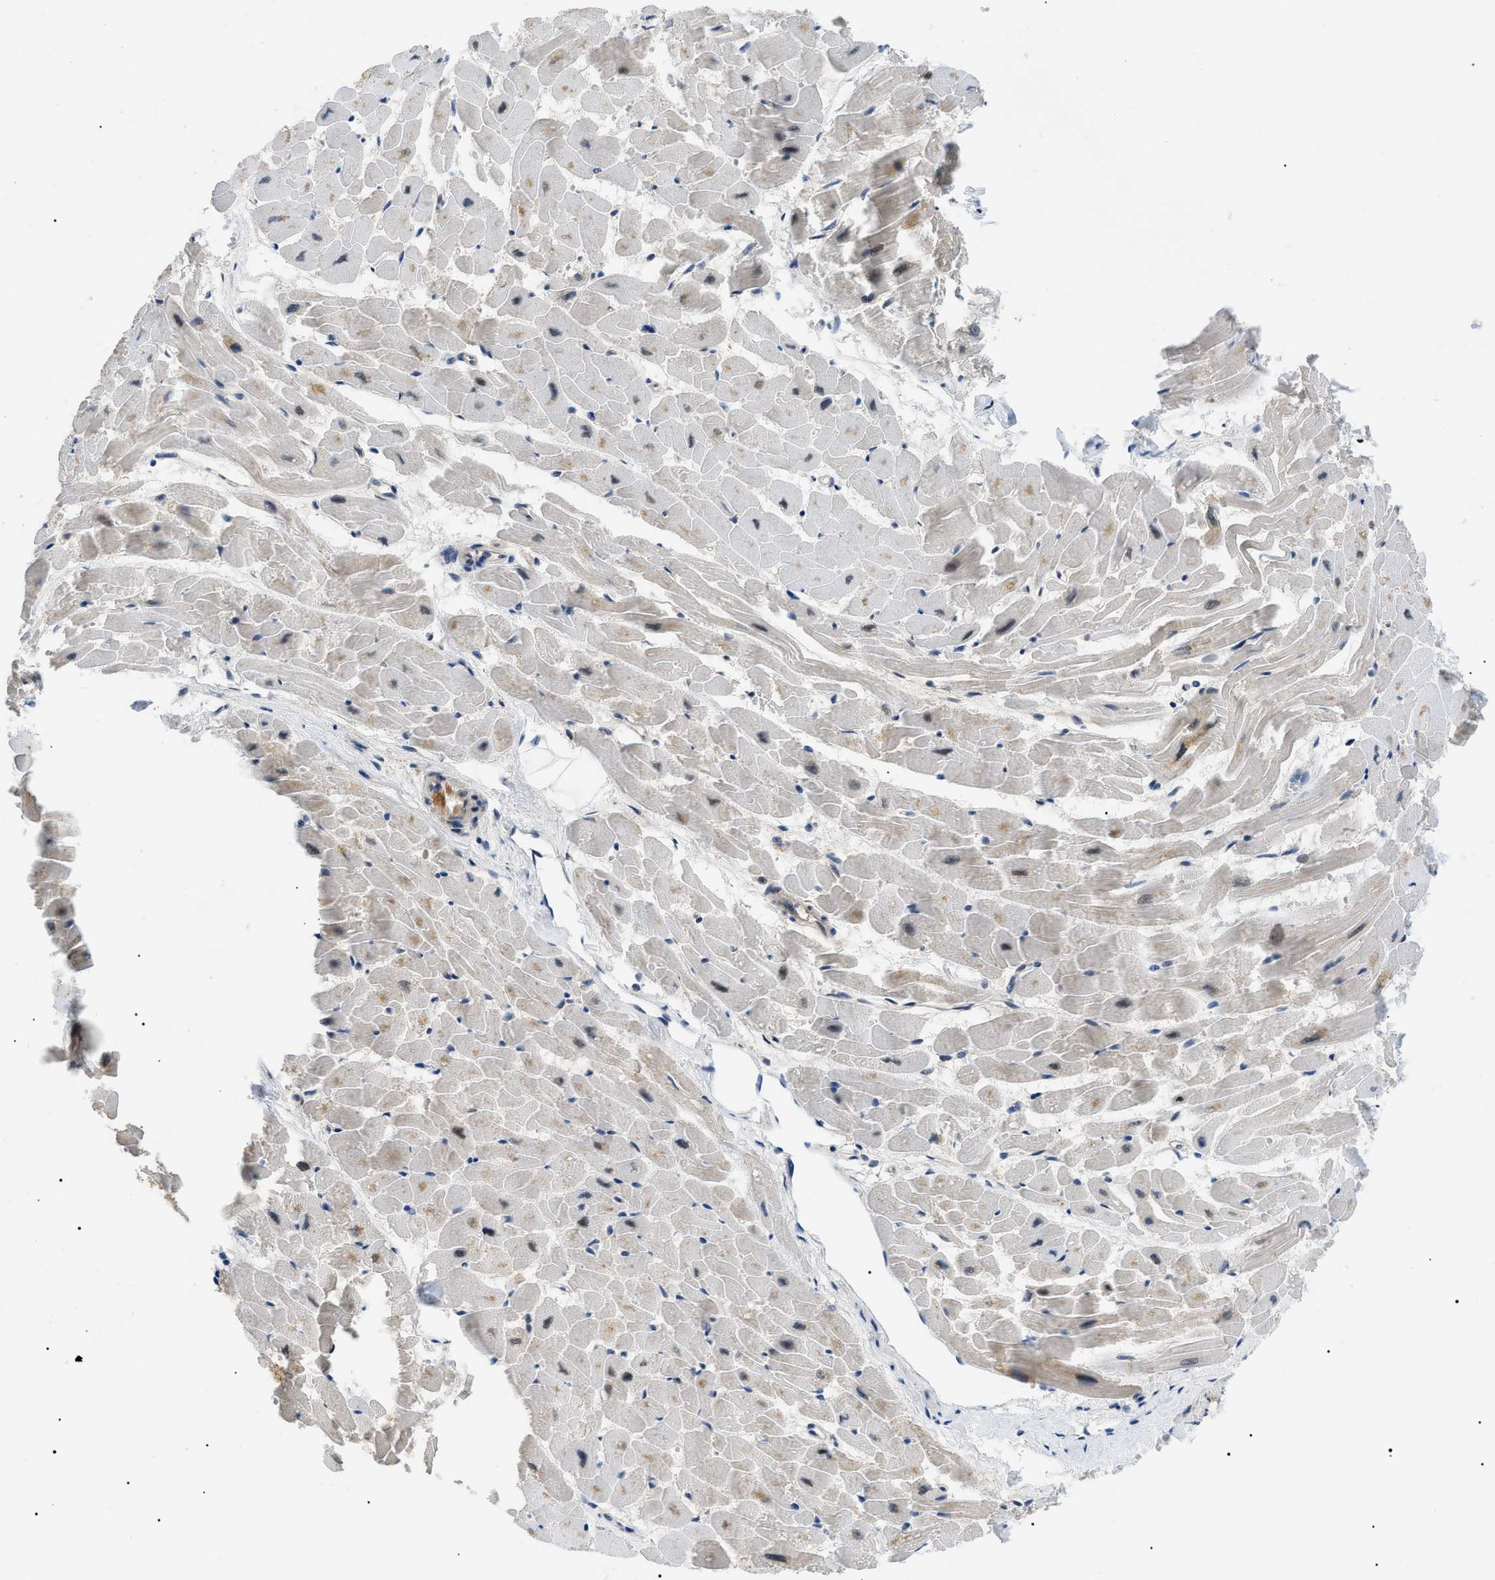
{"staining": {"intensity": "weak", "quantity": ">75%", "location": "cytoplasmic/membranous,nuclear"}, "tissue": "heart muscle", "cell_type": "Cardiomyocytes", "image_type": "normal", "snomed": [{"axis": "morphology", "description": "Normal tissue, NOS"}, {"axis": "topography", "description": "Heart"}], "caption": "Protein staining by immunohistochemistry displays weak cytoplasmic/membranous,nuclear expression in approximately >75% of cardiomyocytes in unremarkable heart muscle. (DAB (3,3'-diaminobenzidine) = brown stain, brightfield microscopy at high magnification).", "gene": "RBM15", "patient": {"sex": "female", "age": 19}}